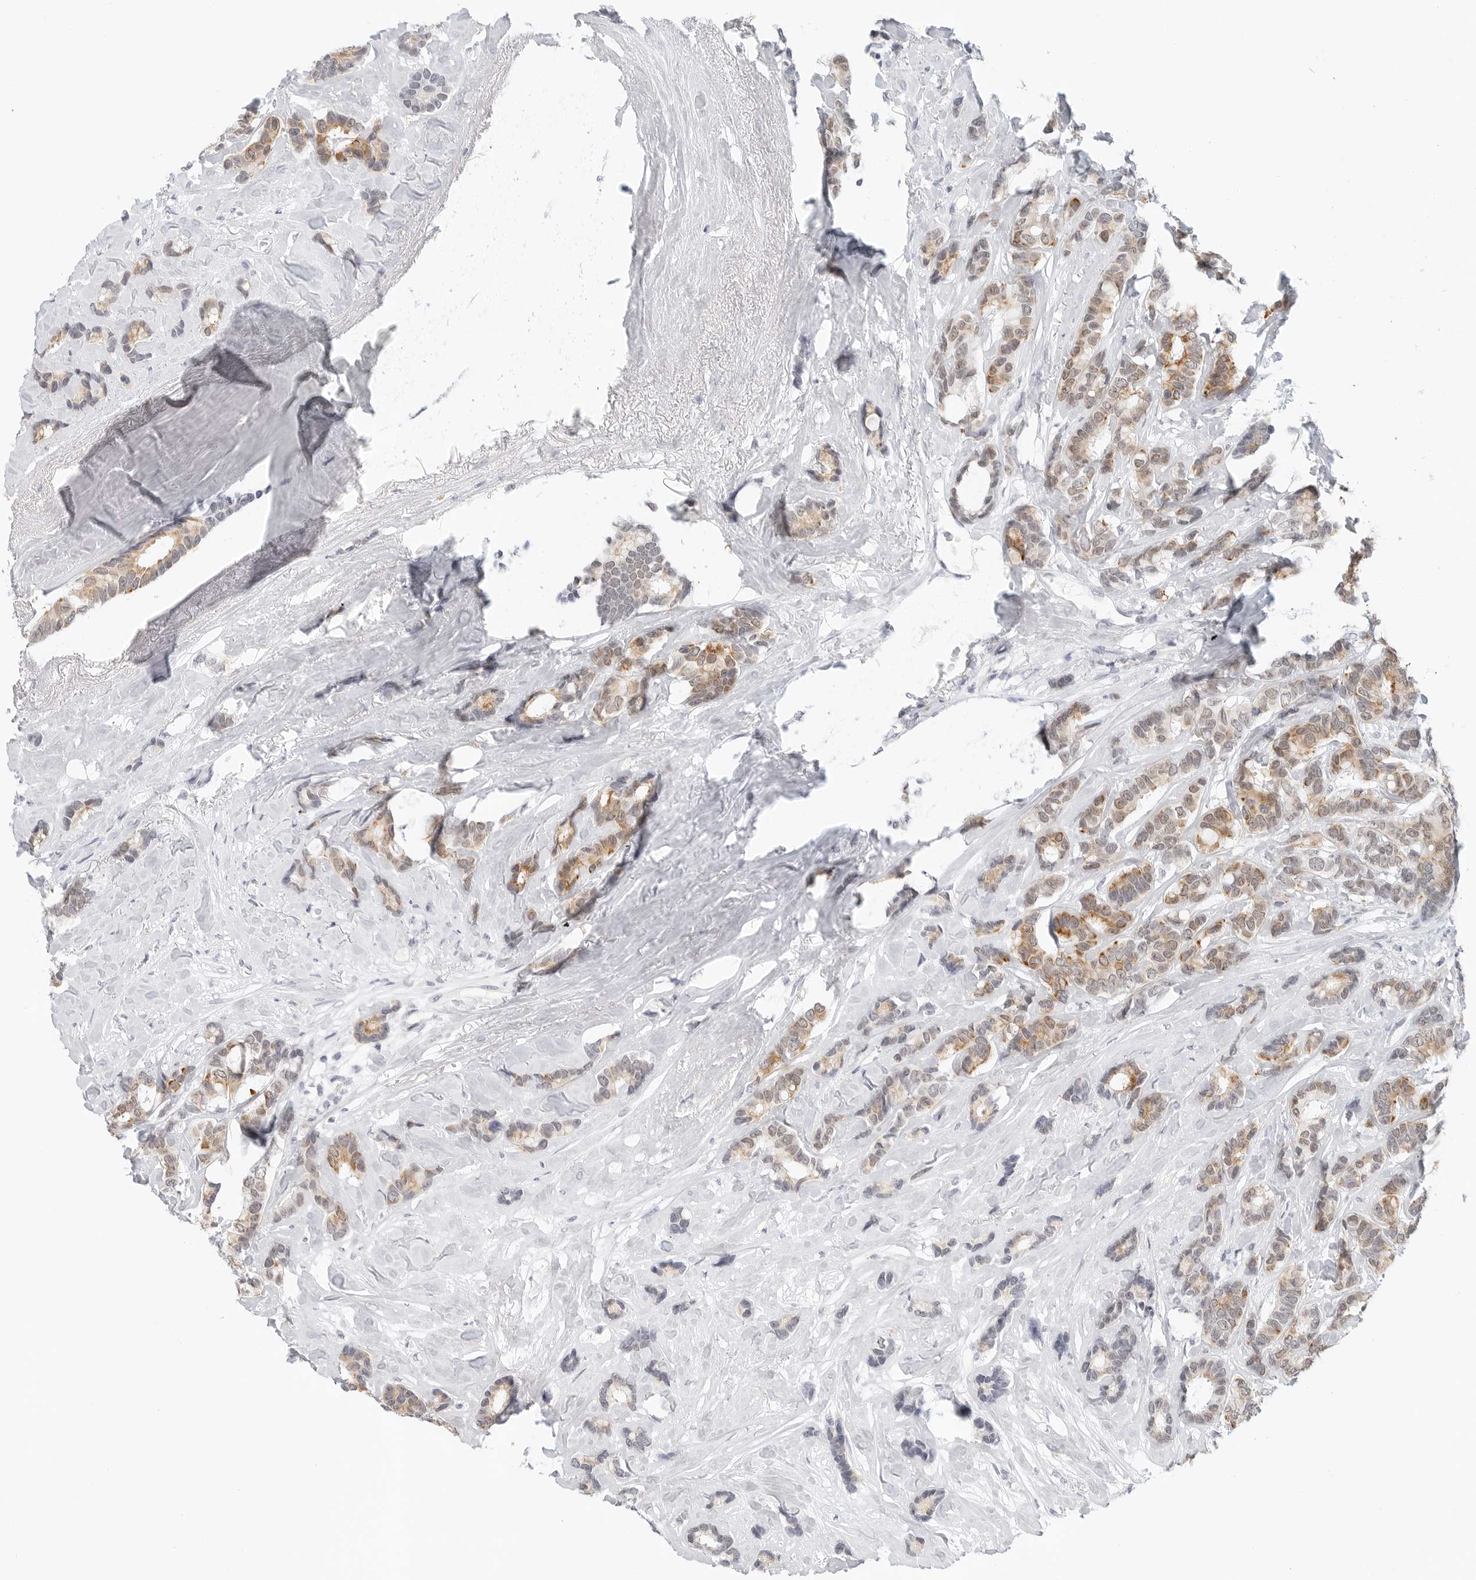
{"staining": {"intensity": "moderate", "quantity": ">75%", "location": "cytoplasmic/membranous"}, "tissue": "breast cancer", "cell_type": "Tumor cells", "image_type": "cancer", "snomed": [{"axis": "morphology", "description": "Duct carcinoma"}, {"axis": "topography", "description": "Breast"}], "caption": "High-power microscopy captured an immunohistochemistry (IHC) histopathology image of breast cancer, revealing moderate cytoplasmic/membranous staining in about >75% of tumor cells. (DAB IHC, brown staining for protein, blue staining for nuclei).", "gene": "TSEN2", "patient": {"sex": "female", "age": 87}}